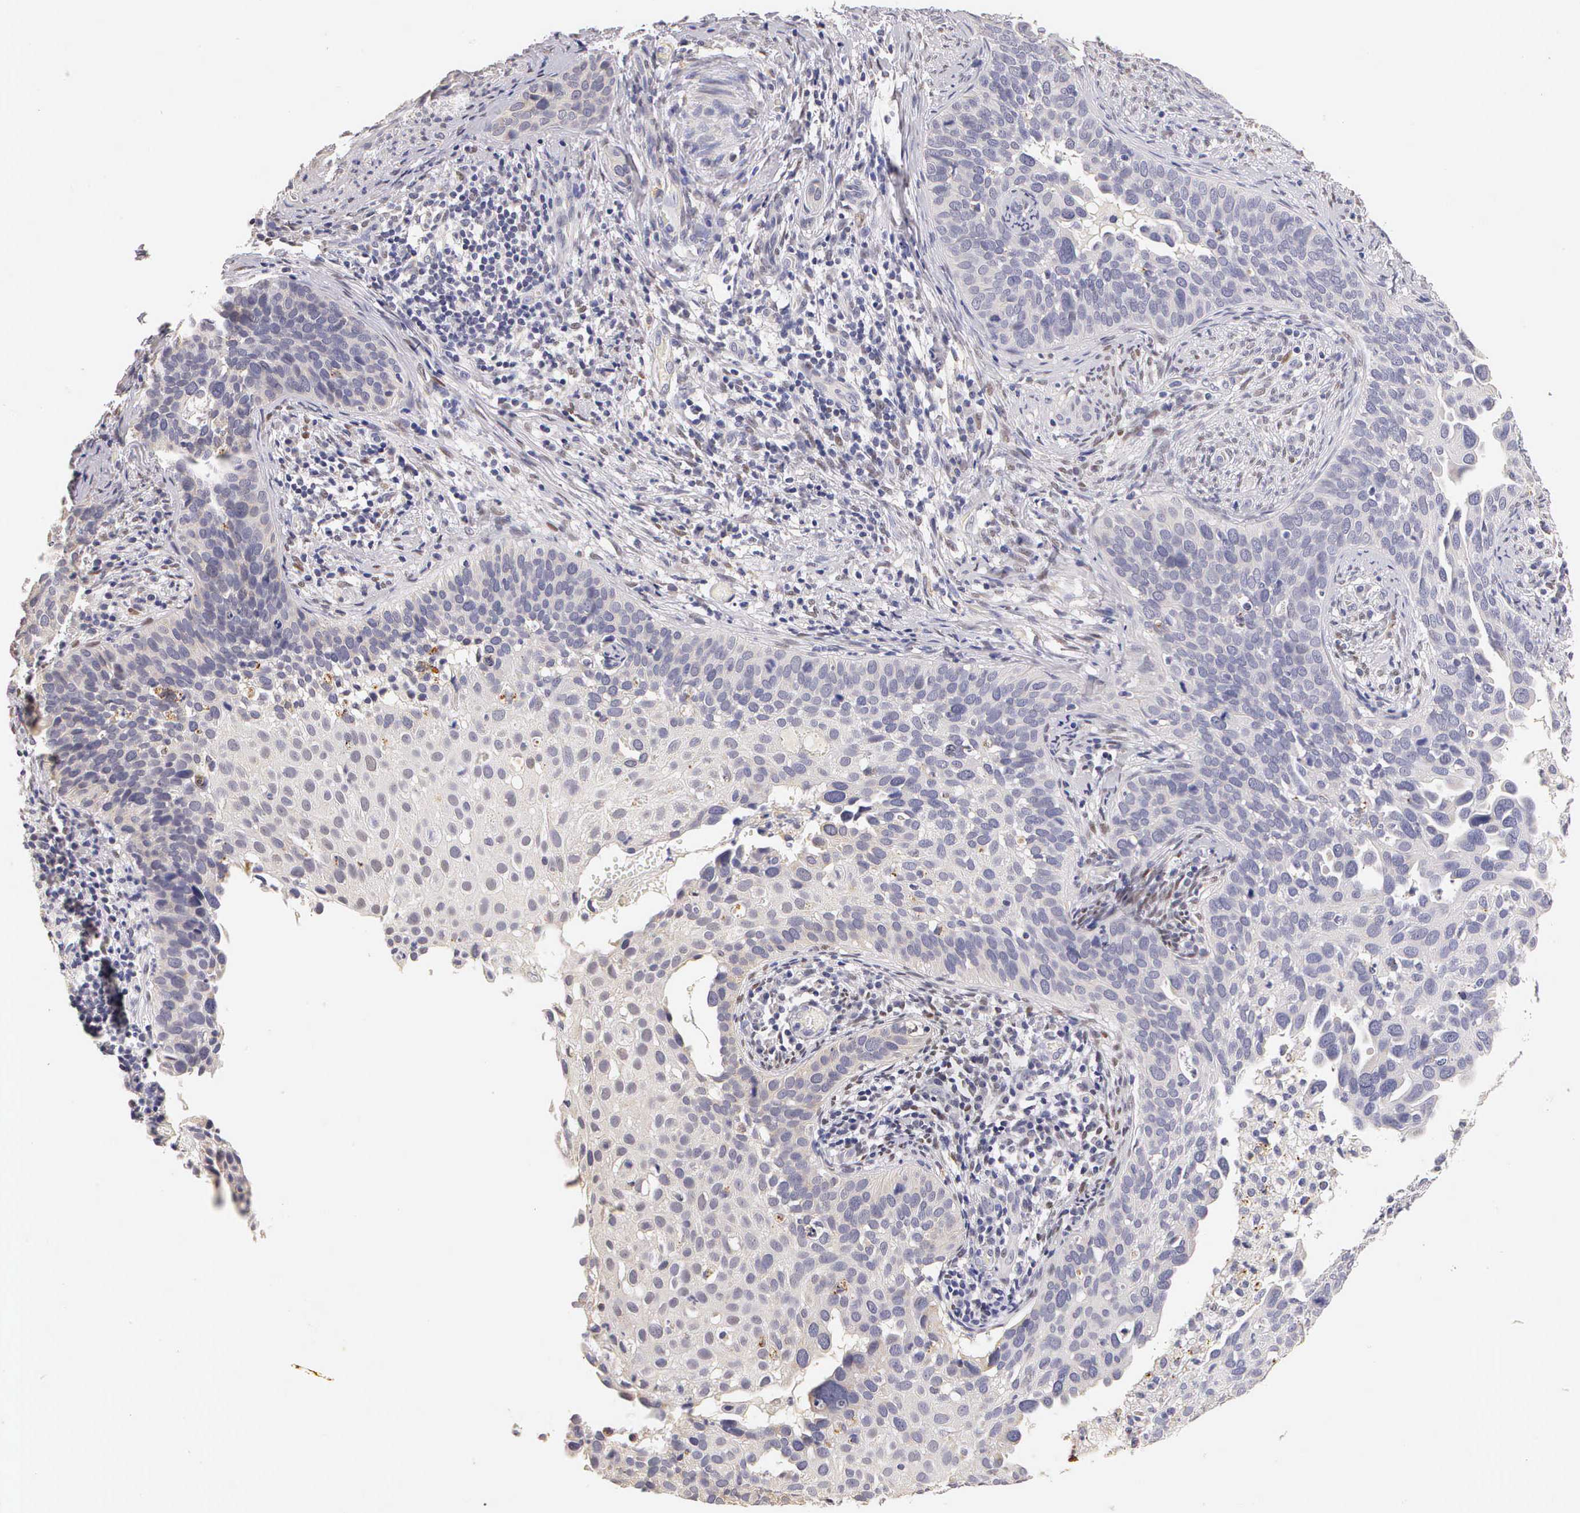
{"staining": {"intensity": "negative", "quantity": "none", "location": "none"}, "tissue": "cervical cancer", "cell_type": "Tumor cells", "image_type": "cancer", "snomed": [{"axis": "morphology", "description": "Squamous cell carcinoma, NOS"}, {"axis": "topography", "description": "Cervix"}], "caption": "Cervical cancer was stained to show a protein in brown. There is no significant staining in tumor cells.", "gene": "ESR1", "patient": {"sex": "female", "age": 31}}